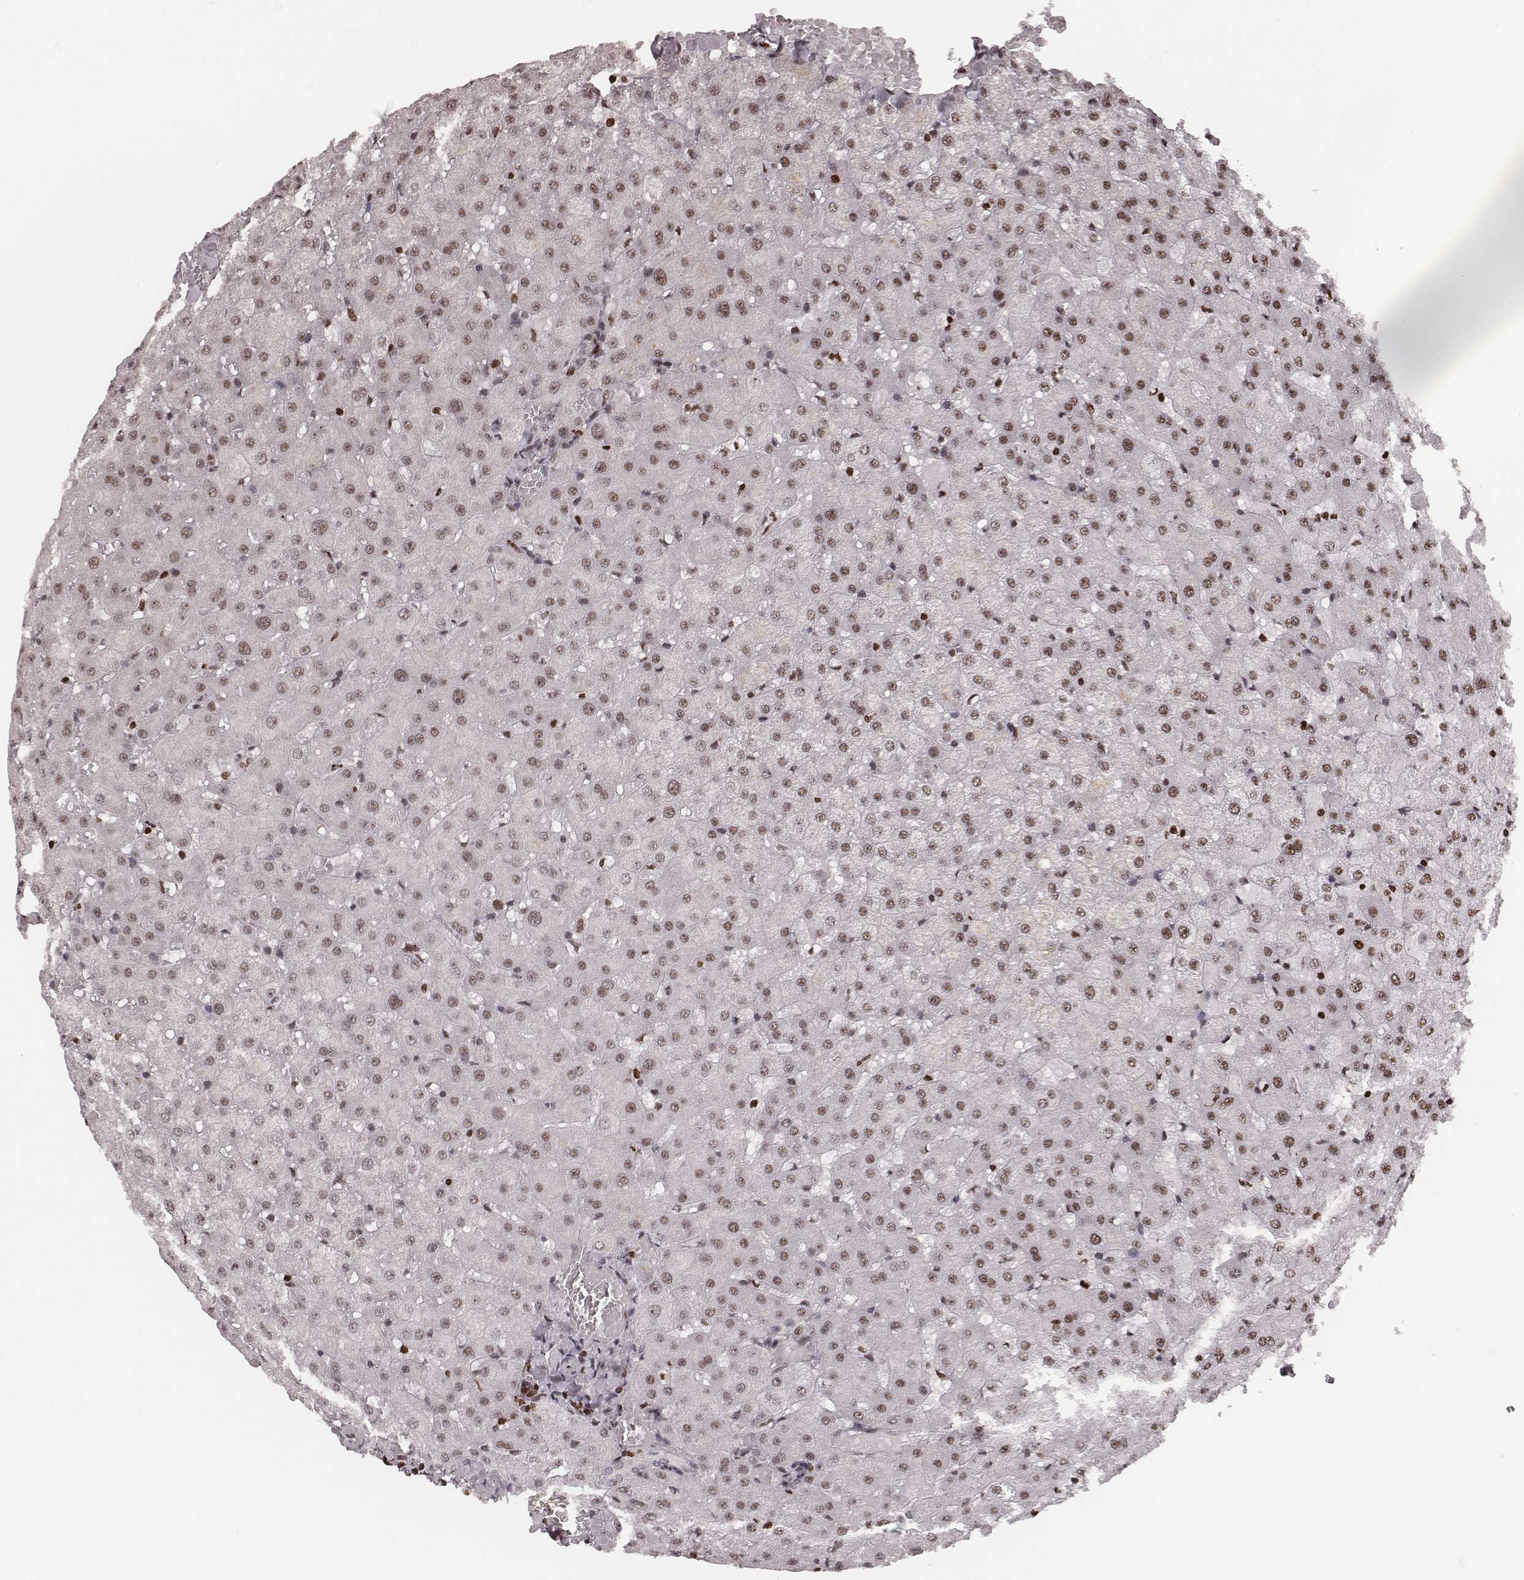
{"staining": {"intensity": "negative", "quantity": "none", "location": "none"}, "tissue": "liver", "cell_type": "Cholangiocytes", "image_type": "normal", "snomed": [{"axis": "morphology", "description": "Normal tissue, NOS"}, {"axis": "topography", "description": "Liver"}], "caption": "An image of liver stained for a protein exhibits no brown staining in cholangiocytes.", "gene": "VRK3", "patient": {"sex": "female", "age": 50}}